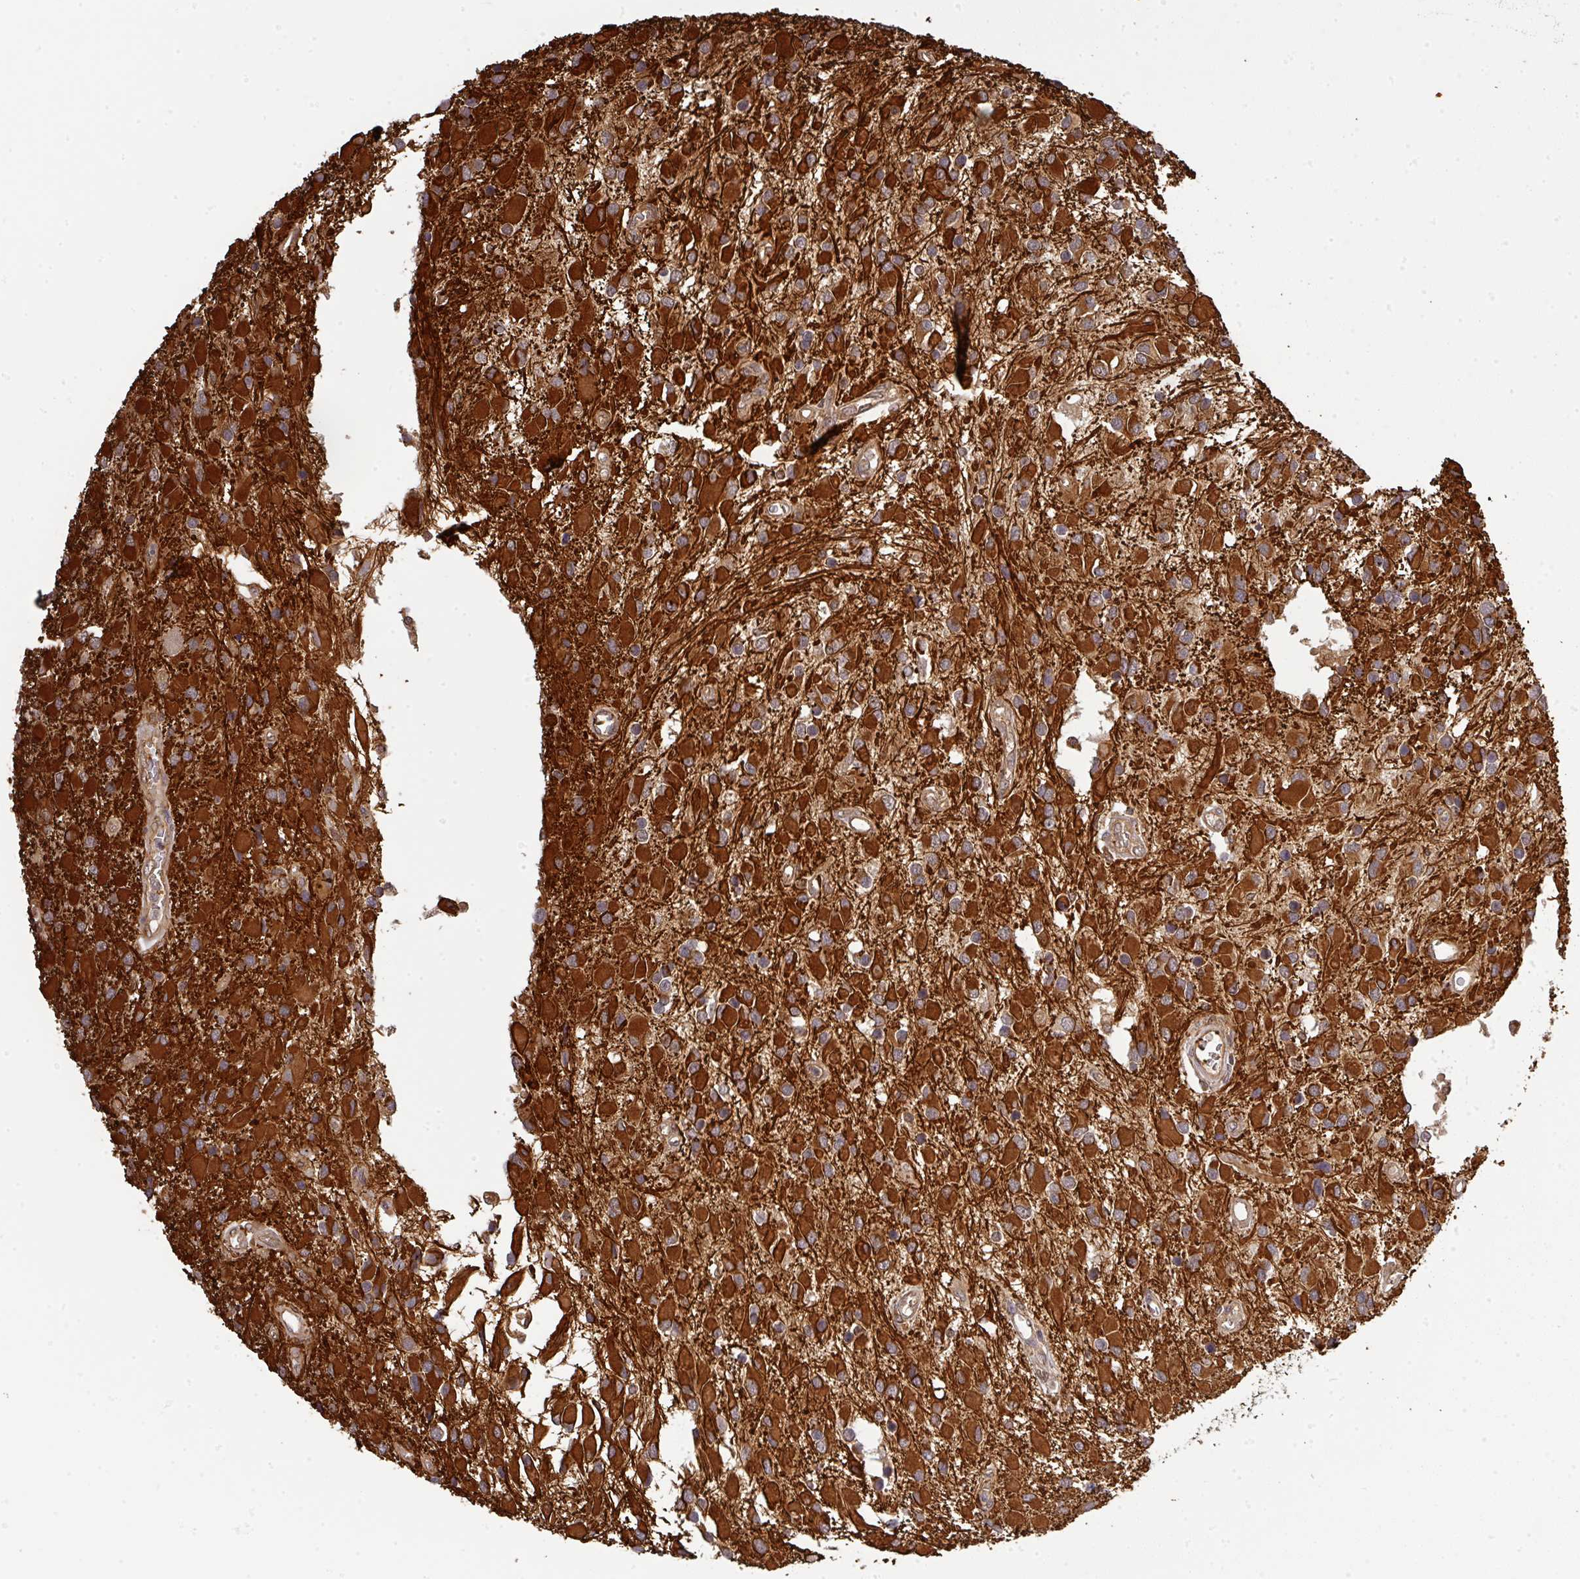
{"staining": {"intensity": "strong", "quantity": ">75%", "location": "cytoplasmic/membranous"}, "tissue": "glioma", "cell_type": "Tumor cells", "image_type": "cancer", "snomed": [{"axis": "morphology", "description": "Glioma, malignant, High grade"}, {"axis": "topography", "description": "Brain"}], "caption": "An image showing strong cytoplasmic/membranous positivity in approximately >75% of tumor cells in glioma, as visualized by brown immunohistochemical staining.", "gene": "ARPIN", "patient": {"sex": "male", "age": 53}}